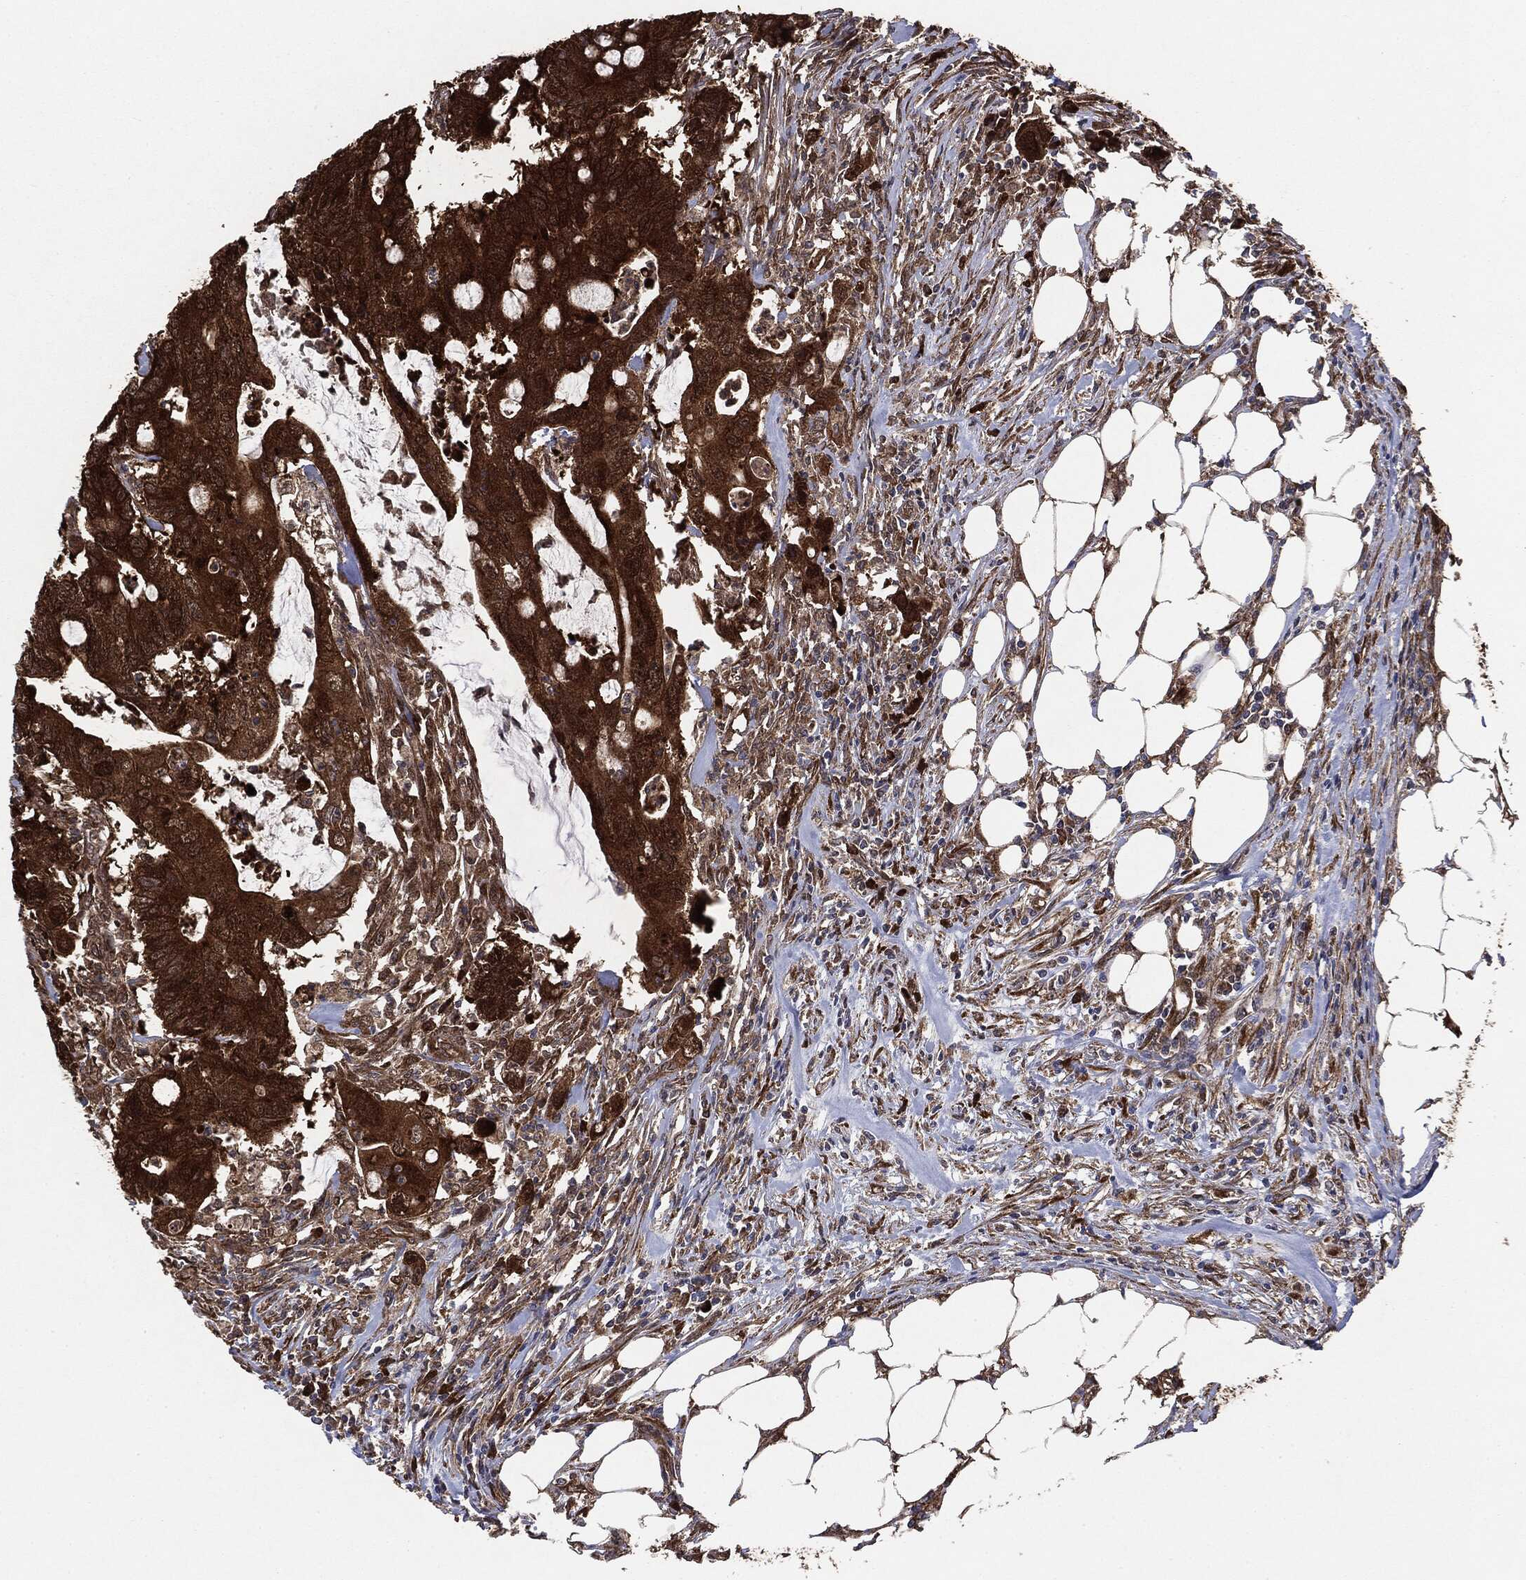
{"staining": {"intensity": "strong", "quantity": ">75%", "location": "cytoplasmic/membranous"}, "tissue": "colorectal cancer", "cell_type": "Tumor cells", "image_type": "cancer", "snomed": [{"axis": "morphology", "description": "Adenocarcinoma, NOS"}, {"axis": "topography", "description": "Colon"}], "caption": "Immunohistochemistry (IHC) (DAB) staining of human adenocarcinoma (colorectal) reveals strong cytoplasmic/membranous protein expression in about >75% of tumor cells. (DAB (3,3'-diaminobenzidine) = brown stain, brightfield microscopy at high magnification).", "gene": "NME1", "patient": {"sex": "male", "age": 71}}